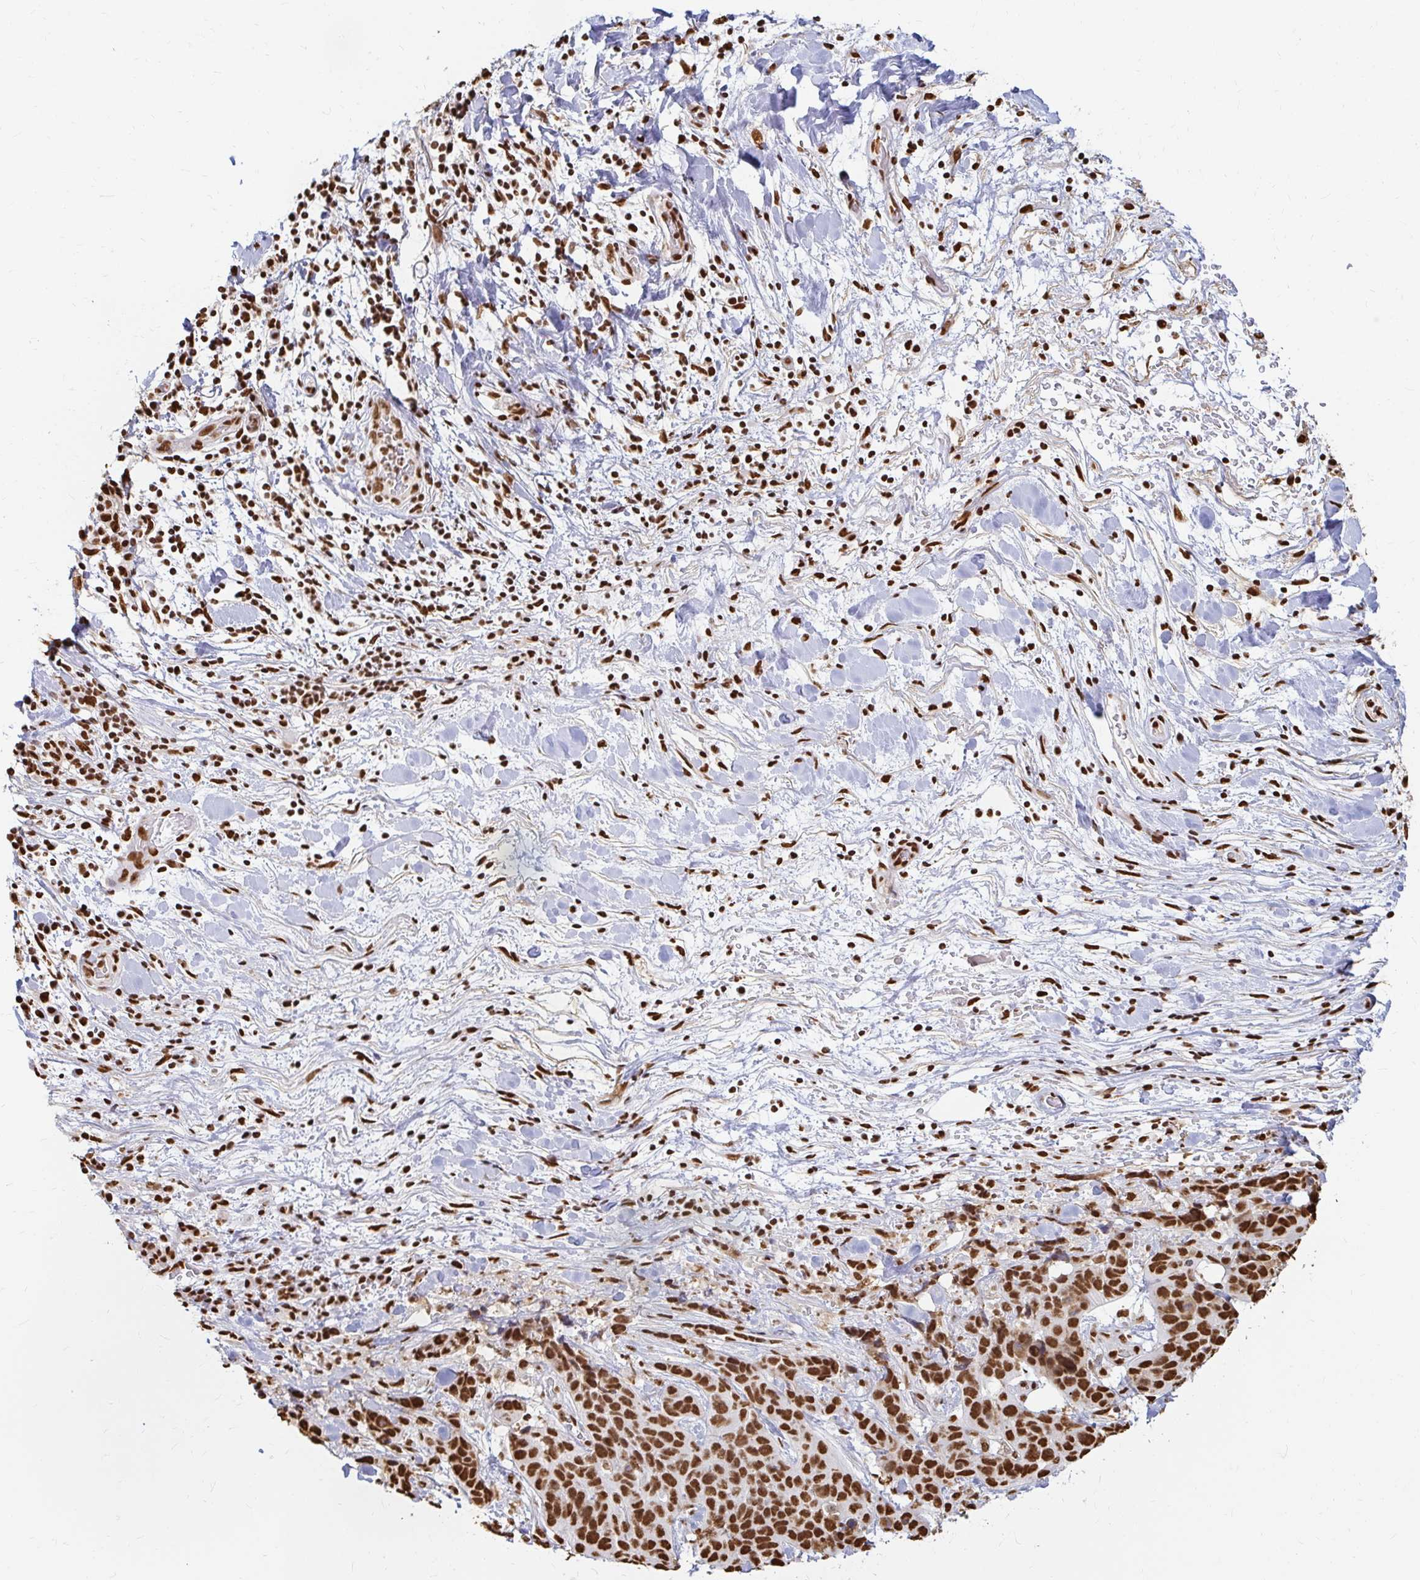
{"staining": {"intensity": "strong", "quantity": ">75%", "location": "nuclear"}, "tissue": "lung cancer", "cell_type": "Tumor cells", "image_type": "cancer", "snomed": [{"axis": "morphology", "description": "Squamous cell carcinoma, NOS"}, {"axis": "topography", "description": "Lung"}], "caption": "The micrograph demonstrates staining of lung cancer, revealing strong nuclear protein expression (brown color) within tumor cells. Immunohistochemistry stains the protein in brown and the nuclei are stained blue.", "gene": "HNRNPU", "patient": {"sex": "male", "age": 62}}